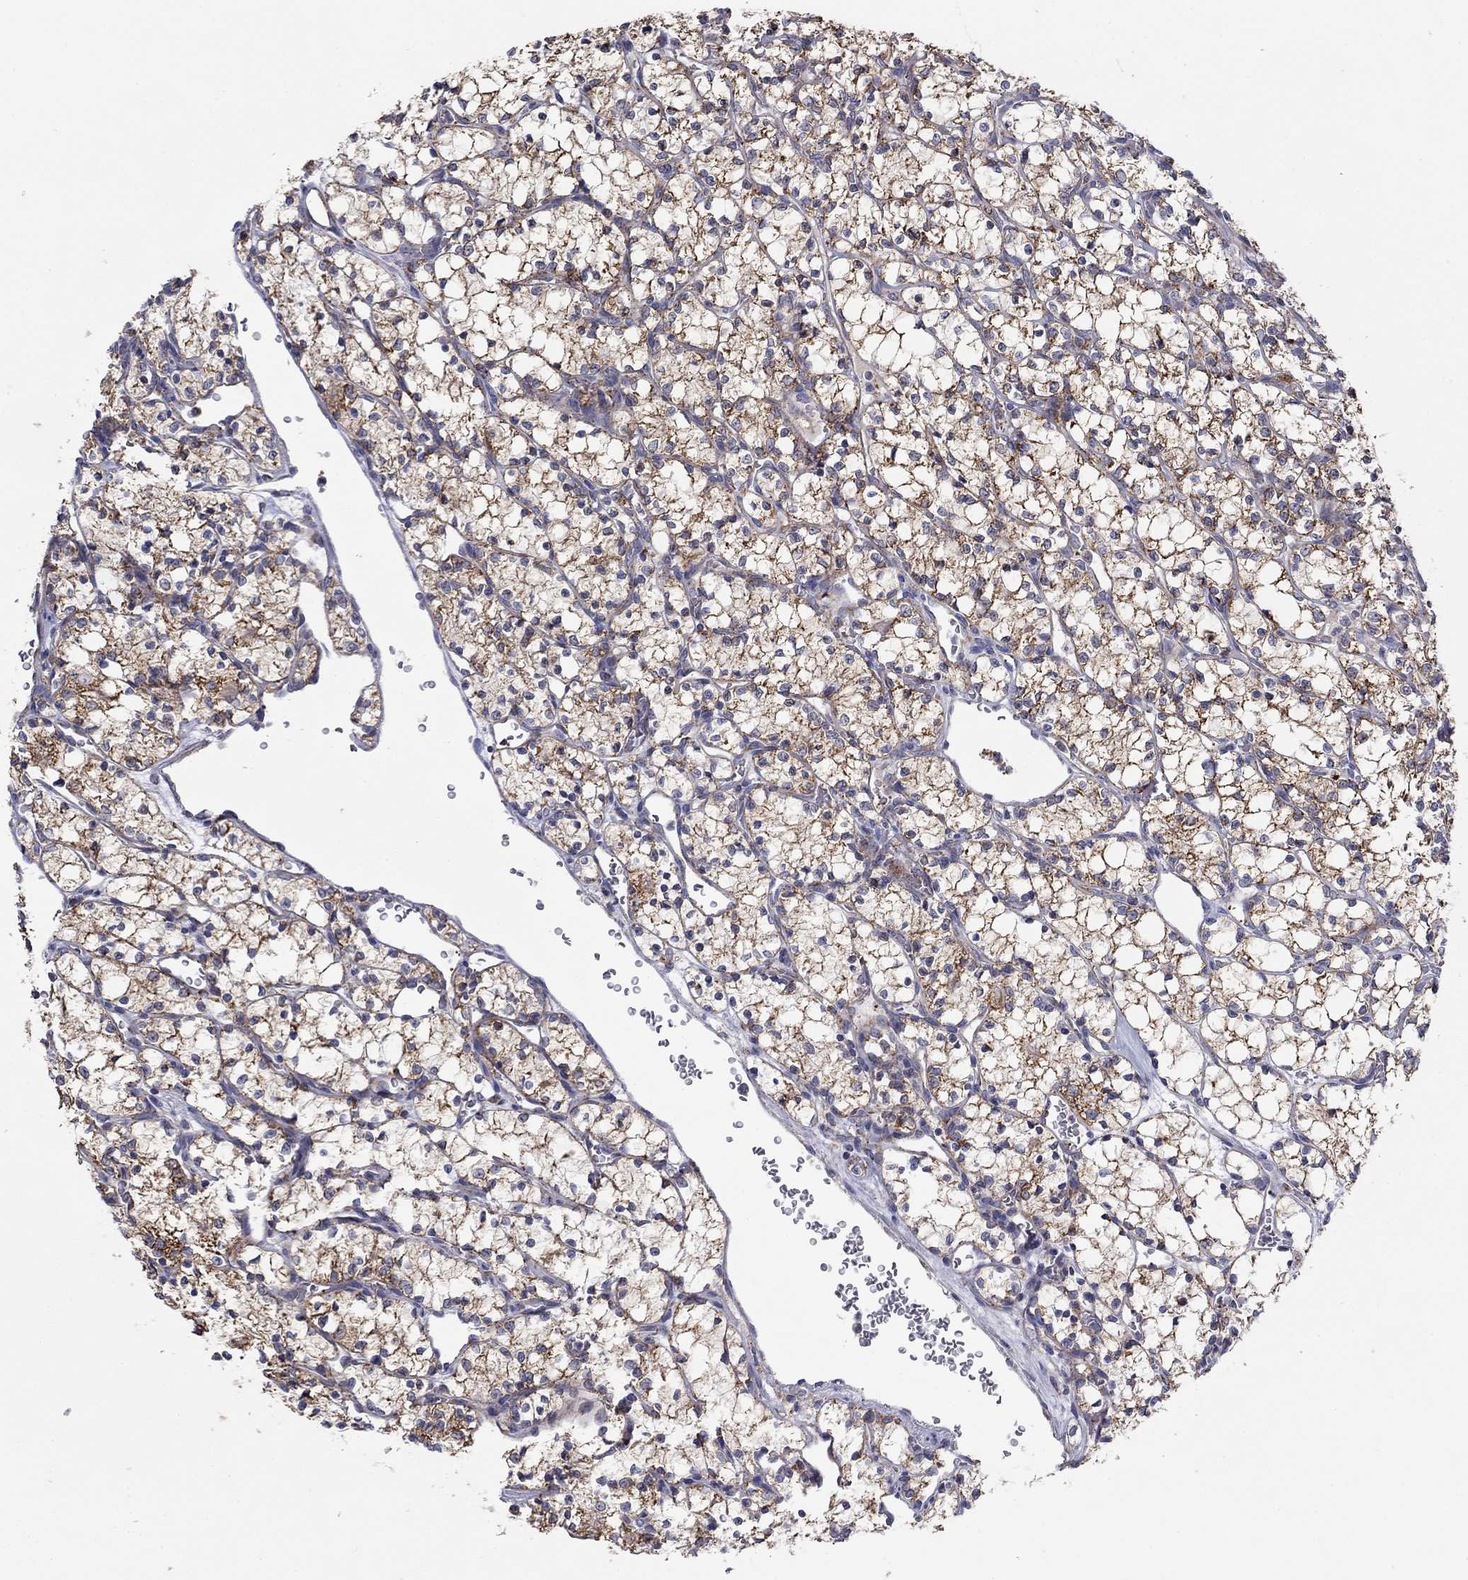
{"staining": {"intensity": "strong", "quantity": ">75%", "location": "cytoplasmic/membranous"}, "tissue": "renal cancer", "cell_type": "Tumor cells", "image_type": "cancer", "snomed": [{"axis": "morphology", "description": "Adenocarcinoma, NOS"}, {"axis": "topography", "description": "Kidney"}], "caption": "Tumor cells demonstrate high levels of strong cytoplasmic/membranous expression in approximately >75% of cells in renal adenocarcinoma.", "gene": "HPS5", "patient": {"sex": "female", "age": 69}}